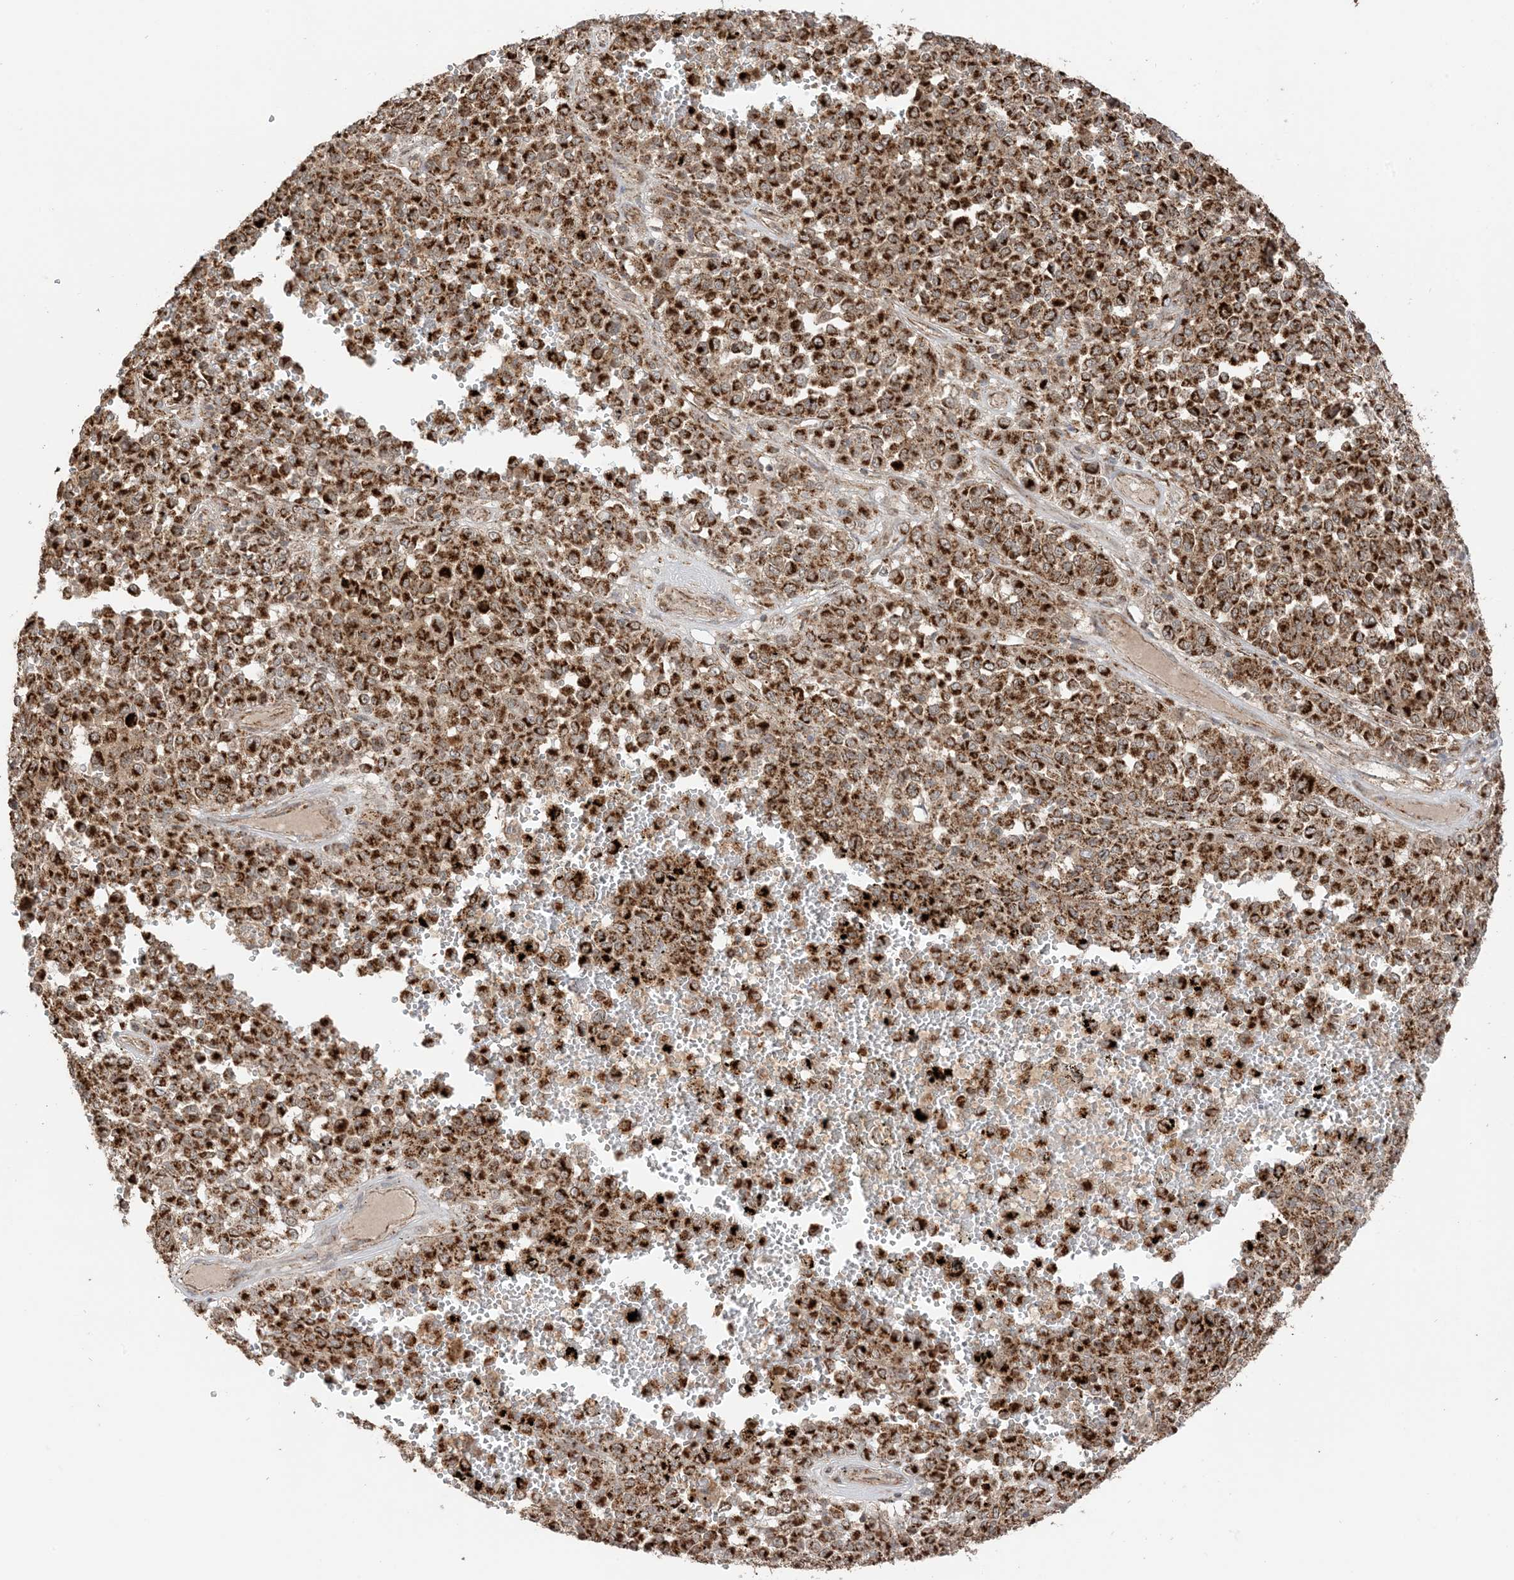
{"staining": {"intensity": "strong", "quantity": ">75%", "location": "cytoplasmic/membranous"}, "tissue": "melanoma", "cell_type": "Tumor cells", "image_type": "cancer", "snomed": [{"axis": "morphology", "description": "Malignant melanoma, Metastatic site"}, {"axis": "topography", "description": "Pancreas"}], "caption": "Melanoma was stained to show a protein in brown. There is high levels of strong cytoplasmic/membranous staining in about >75% of tumor cells.", "gene": "N4BP3", "patient": {"sex": "female", "age": 30}}